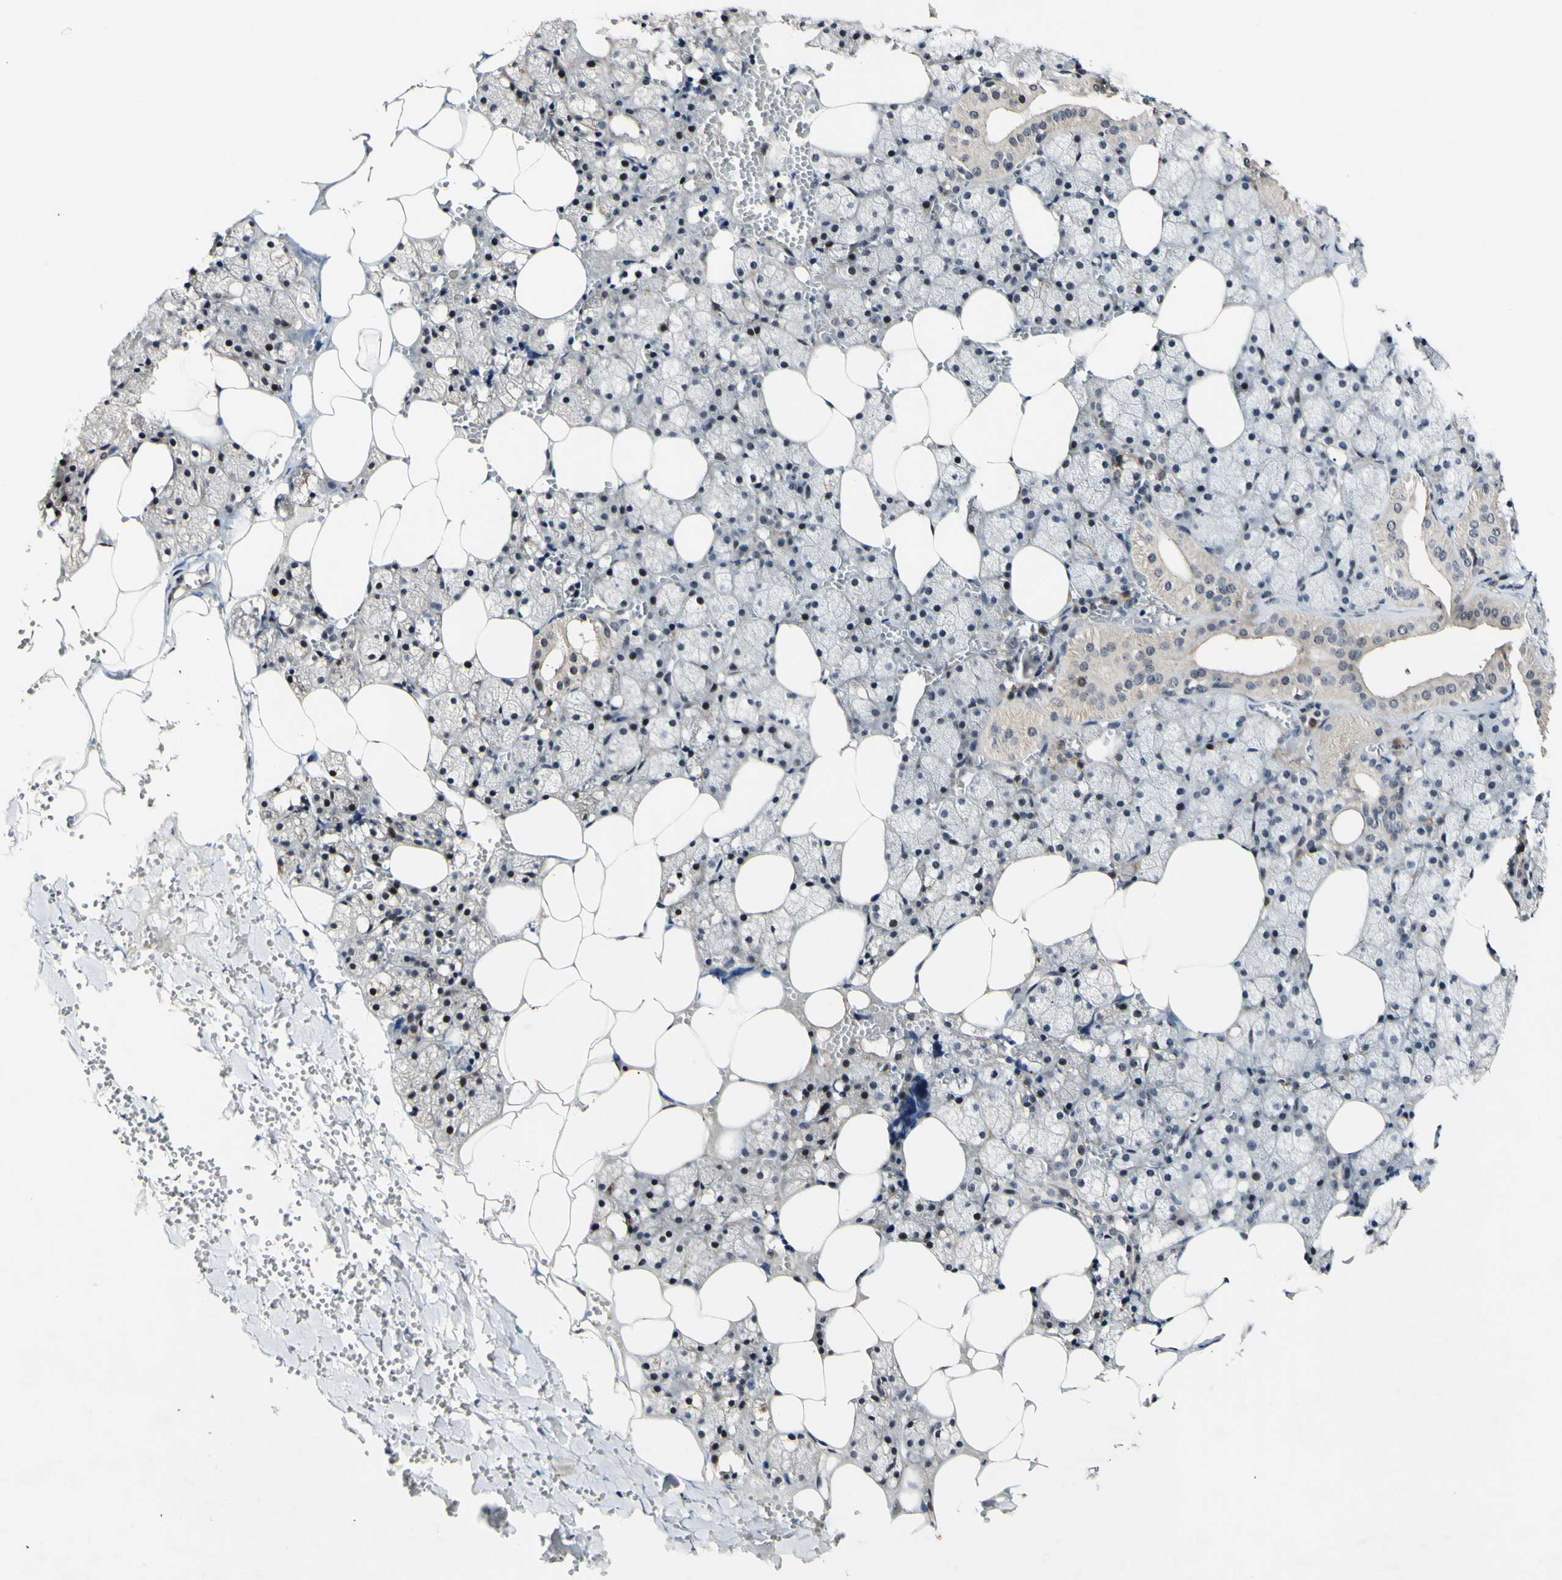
{"staining": {"intensity": "moderate", "quantity": "<25%", "location": "cytoplasmic/membranous,nuclear"}, "tissue": "salivary gland", "cell_type": "Glandular cells", "image_type": "normal", "snomed": [{"axis": "morphology", "description": "Normal tissue, NOS"}, {"axis": "topography", "description": "Salivary gland"}], "caption": "High-power microscopy captured an IHC histopathology image of benign salivary gland, revealing moderate cytoplasmic/membranous,nuclear positivity in approximately <25% of glandular cells.", "gene": "POLR2F", "patient": {"sex": "male", "age": 62}}